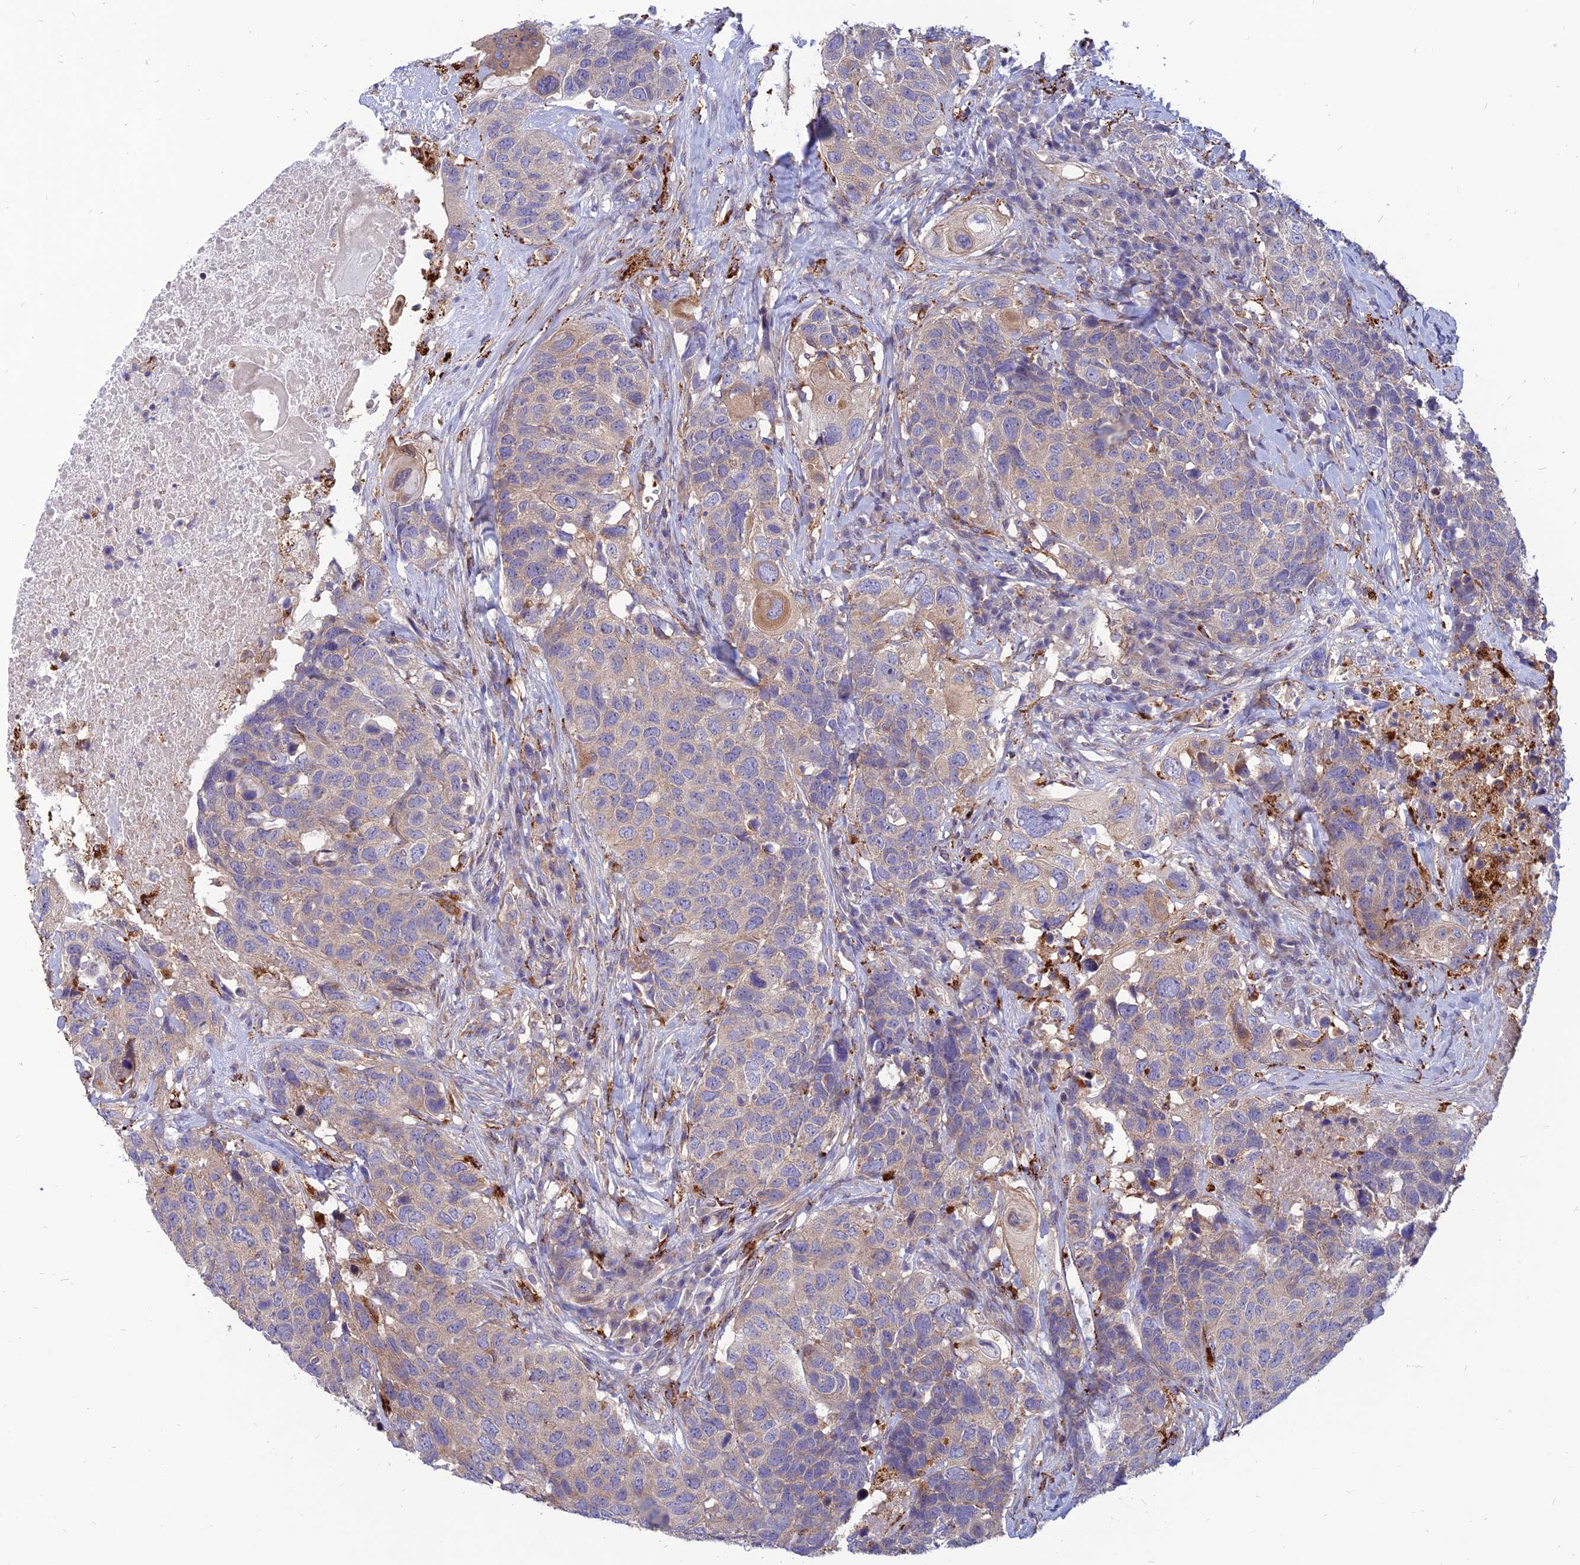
{"staining": {"intensity": "weak", "quantity": "<25%", "location": "cytoplasmic/membranous"}, "tissue": "head and neck cancer", "cell_type": "Tumor cells", "image_type": "cancer", "snomed": [{"axis": "morphology", "description": "Squamous cell carcinoma, NOS"}, {"axis": "topography", "description": "Head-Neck"}], "caption": "This is an immunohistochemistry (IHC) histopathology image of human head and neck cancer (squamous cell carcinoma). There is no staining in tumor cells.", "gene": "PHKA2", "patient": {"sex": "male", "age": 66}}